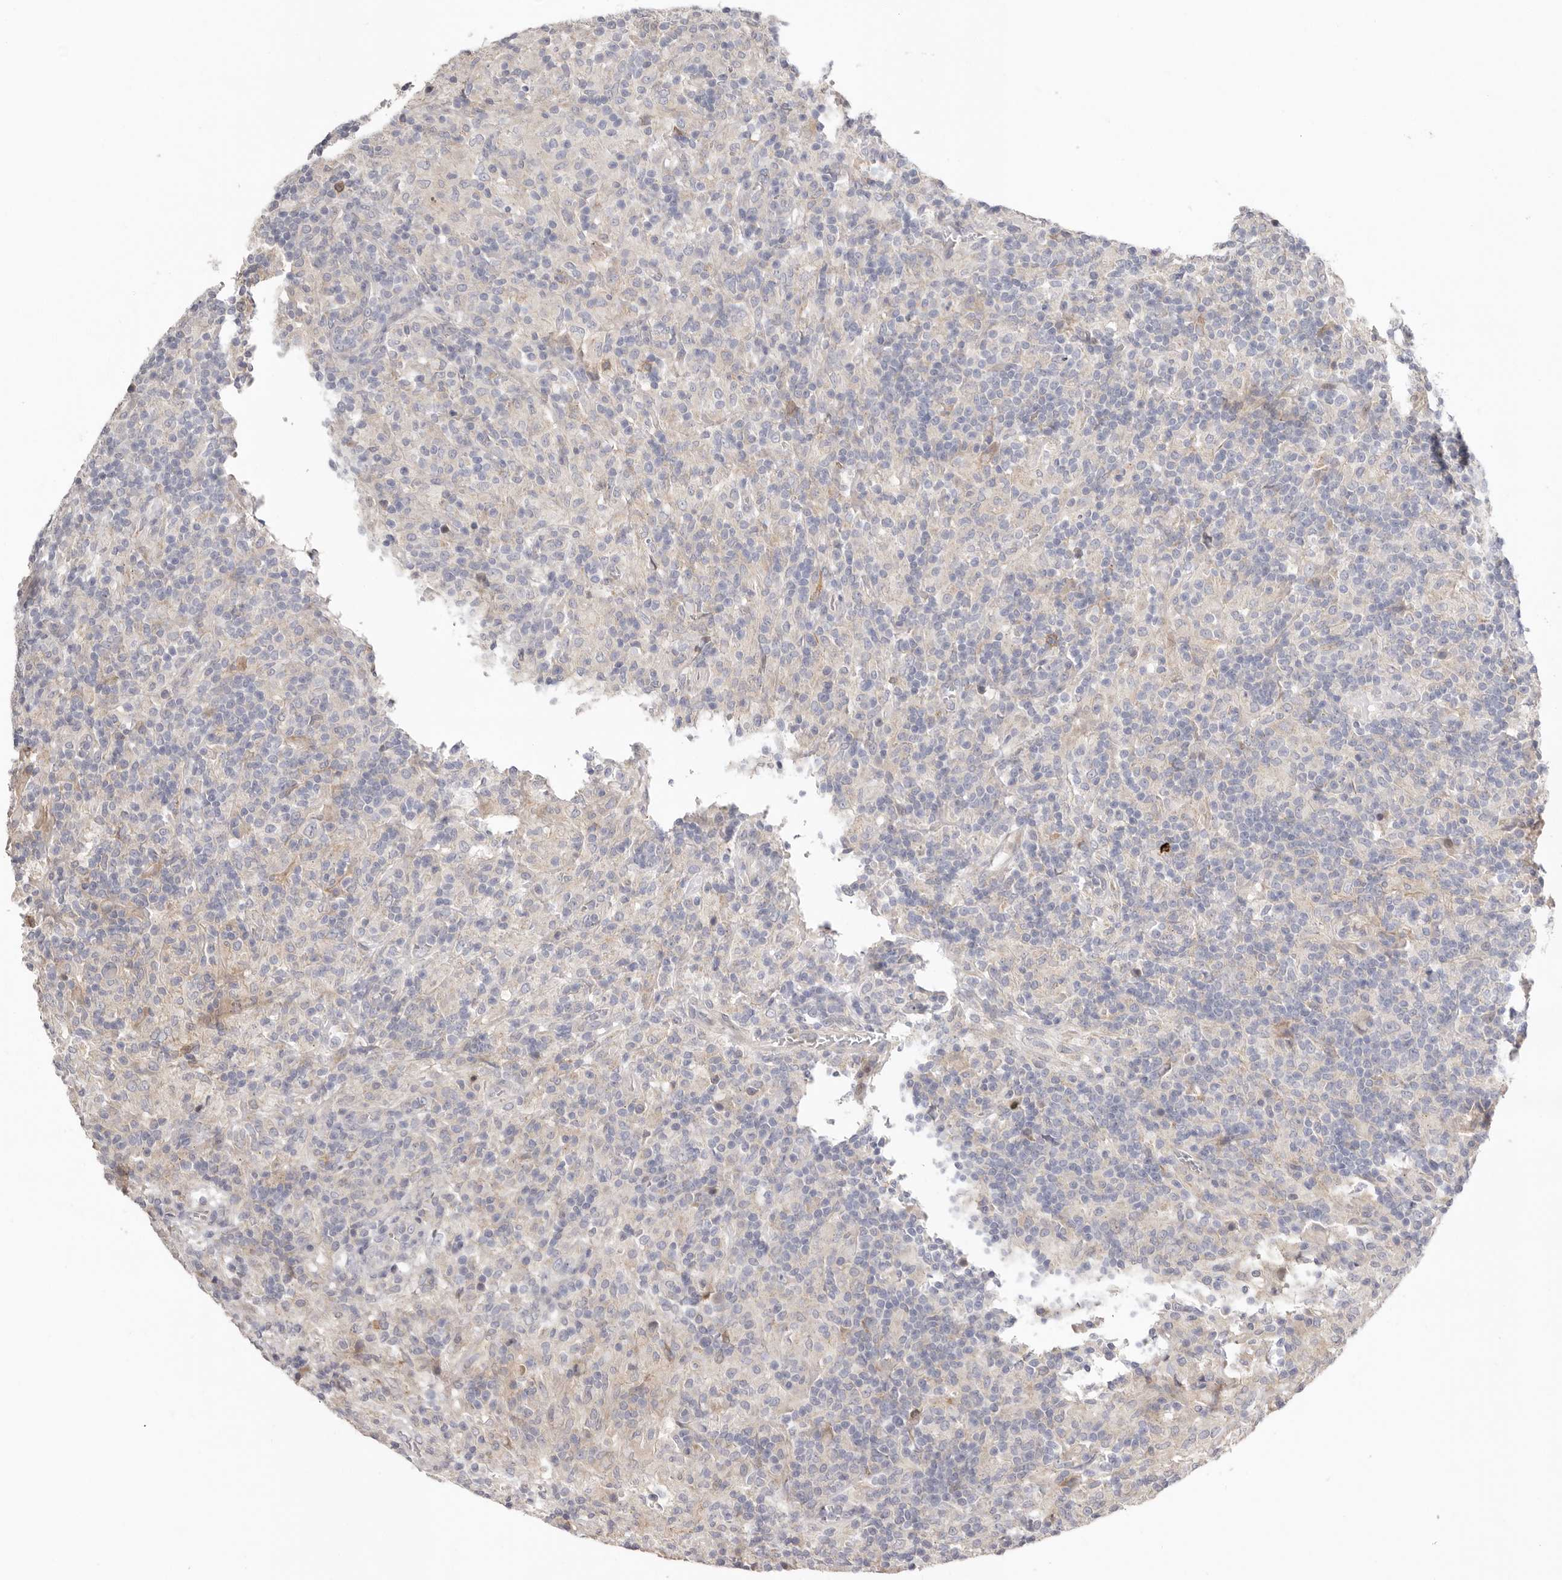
{"staining": {"intensity": "negative", "quantity": "none", "location": "none"}, "tissue": "lymphoma", "cell_type": "Tumor cells", "image_type": "cancer", "snomed": [{"axis": "morphology", "description": "Hodgkin's disease, NOS"}, {"axis": "topography", "description": "Lymph node"}], "caption": "Immunohistochemistry histopathology image of neoplastic tissue: Hodgkin's disease stained with DAB displays no significant protein staining in tumor cells.", "gene": "MSRB2", "patient": {"sex": "male", "age": 70}}